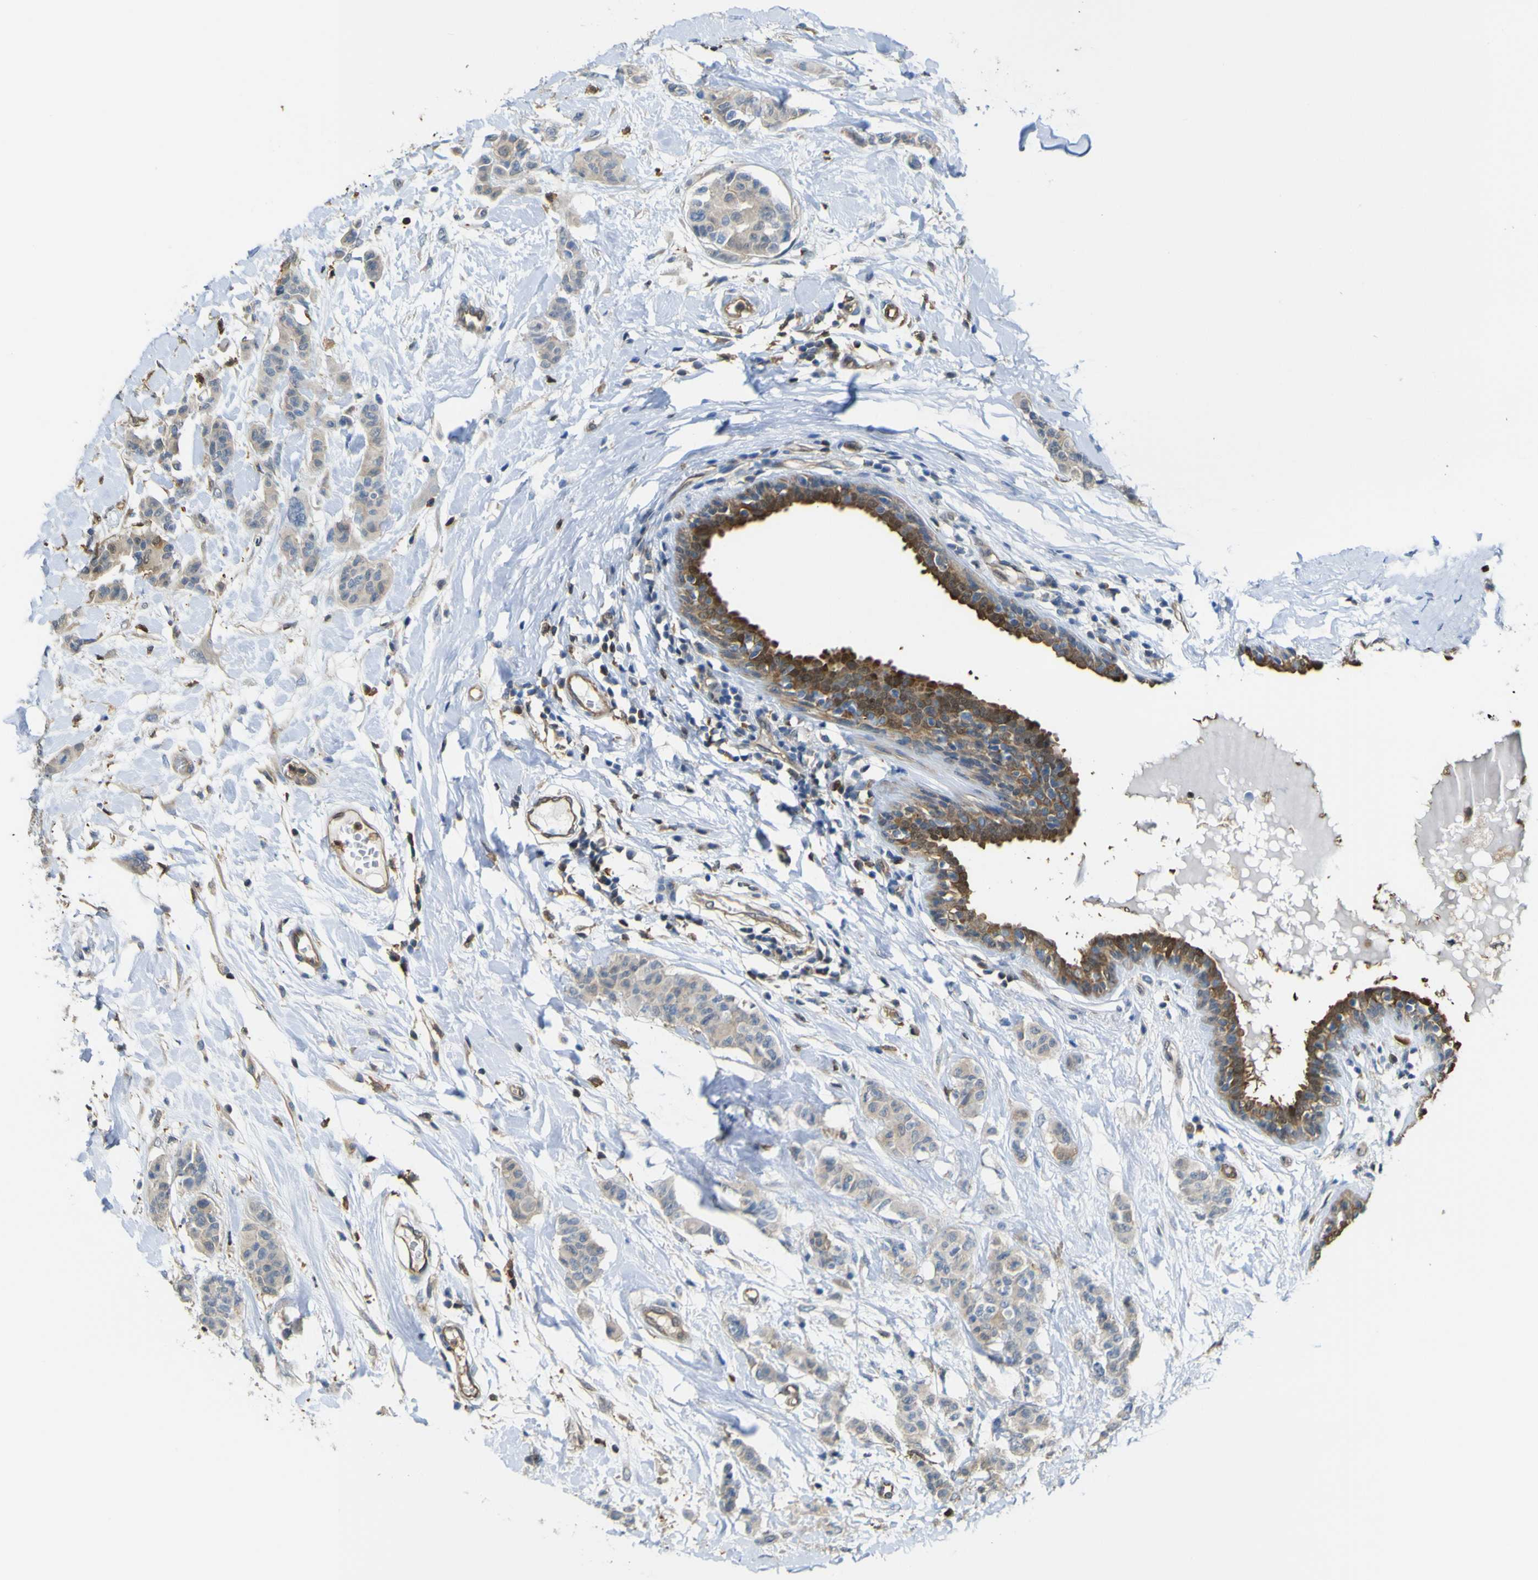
{"staining": {"intensity": "weak", "quantity": ">75%", "location": "cytoplasmic/membranous"}, "tissue": "breast cancer", "cell_type": "Tumor cells", "image_type": "cancer", "snomed": [{"axis": "morphology", "description": "Normal tissue, NOS"}, {"axis": "morphology", "description": "Duct carcinoma"}, {"axis": "topography", "description": "Breast"}], "caption": "Human intraductal carcinoma (breast) stained with a brown dye displays weak cytoplasmic/membranous positive expression in approximately >75% of tumor cells.", "gene": "ABHD3", "patient": {"sex": "female", "age": 40}}